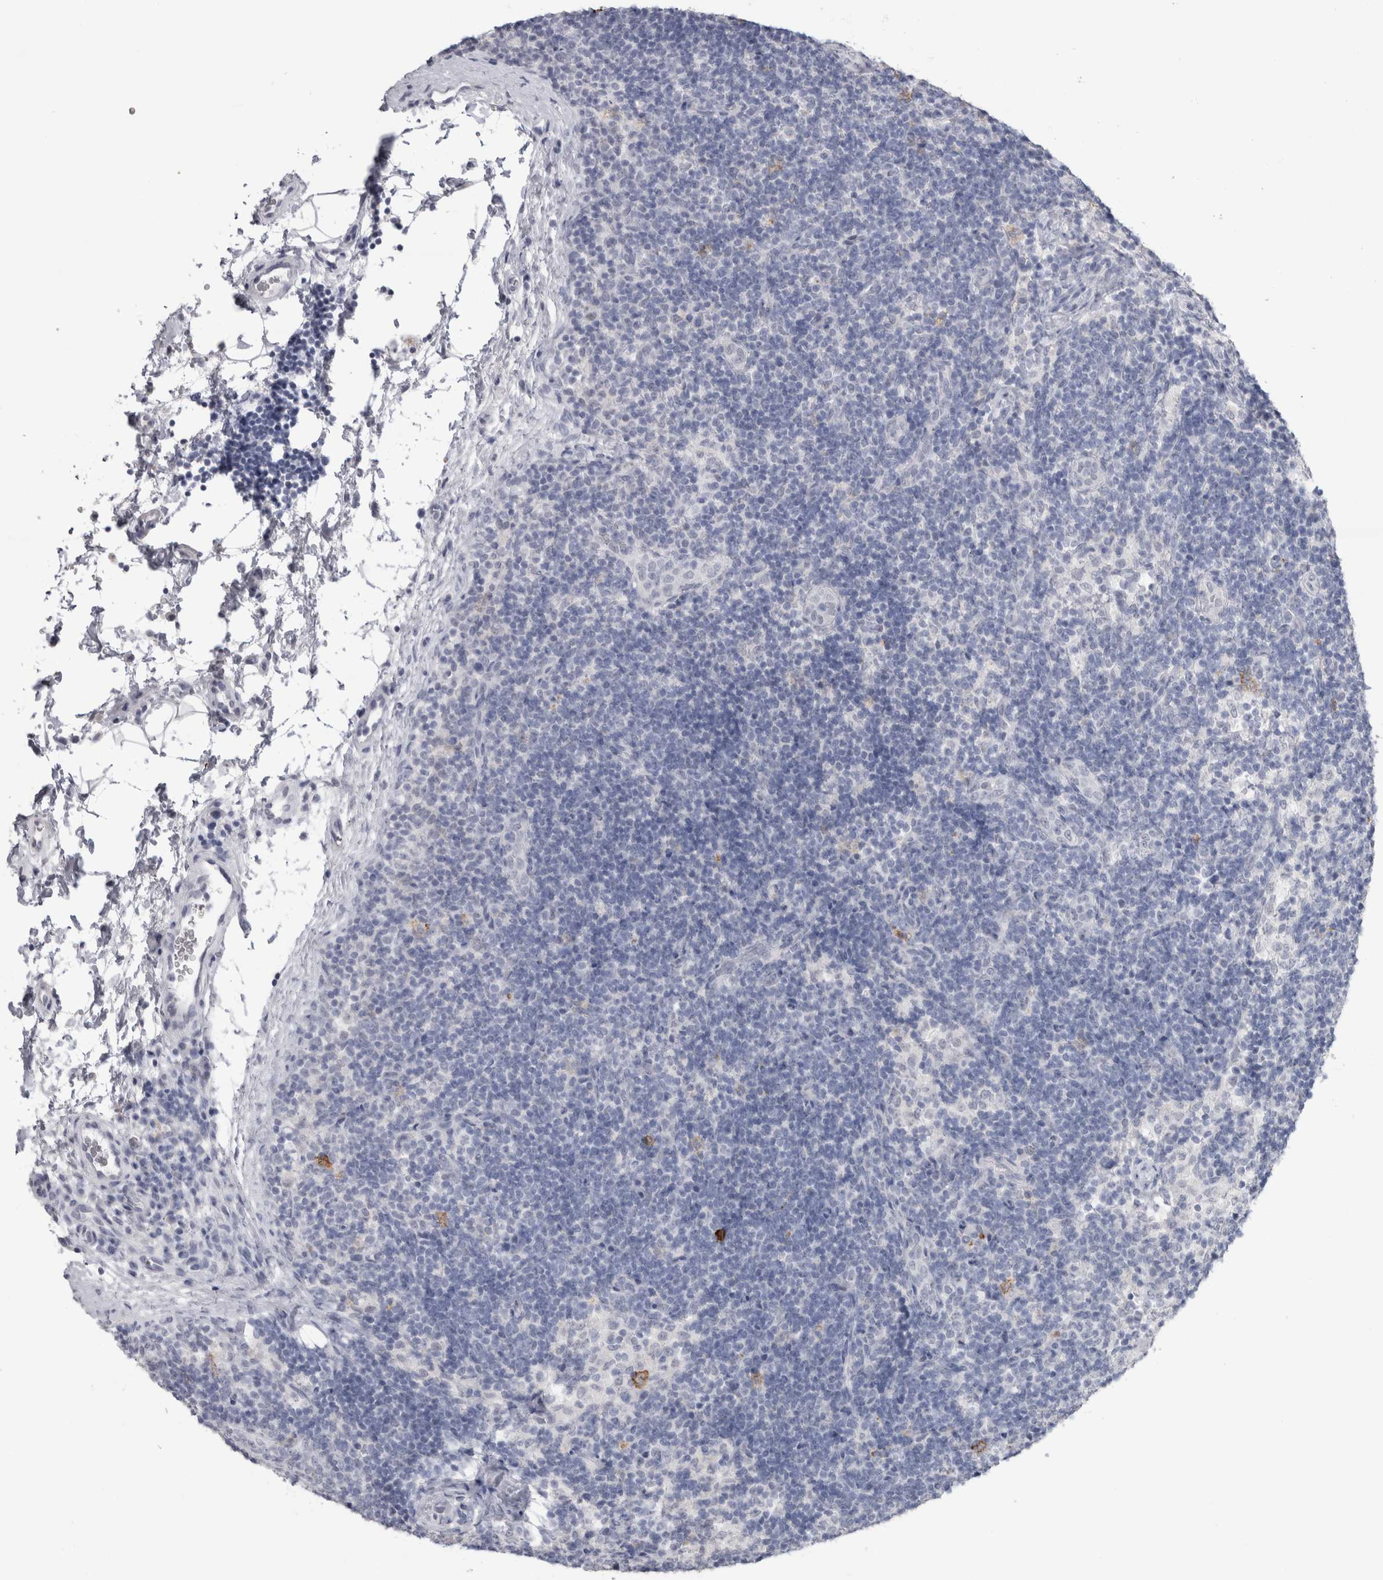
{"staining": {"intensity": "negative", "quantity": "none", "location": "none"}, "tissue": "lymph node", "cell_type": "Germinal center cells", "image_type": "normal", "snomed": [{"axis": "morphology", "description": "Normal tissue, NOS"}, {"axis": "topography", "description": "Lymph node"}], "caption": "Immunohistochemical staining of normal human lymph node demonstrates no significant expression in germinal center cells. (Brightfield microscopy of DAB (3,3'-diaminobenzidine) immunohistochemistry (IHC) at high magnification).", "gene": "CDH17", "patient": {"sex": "female", "age": 22}}